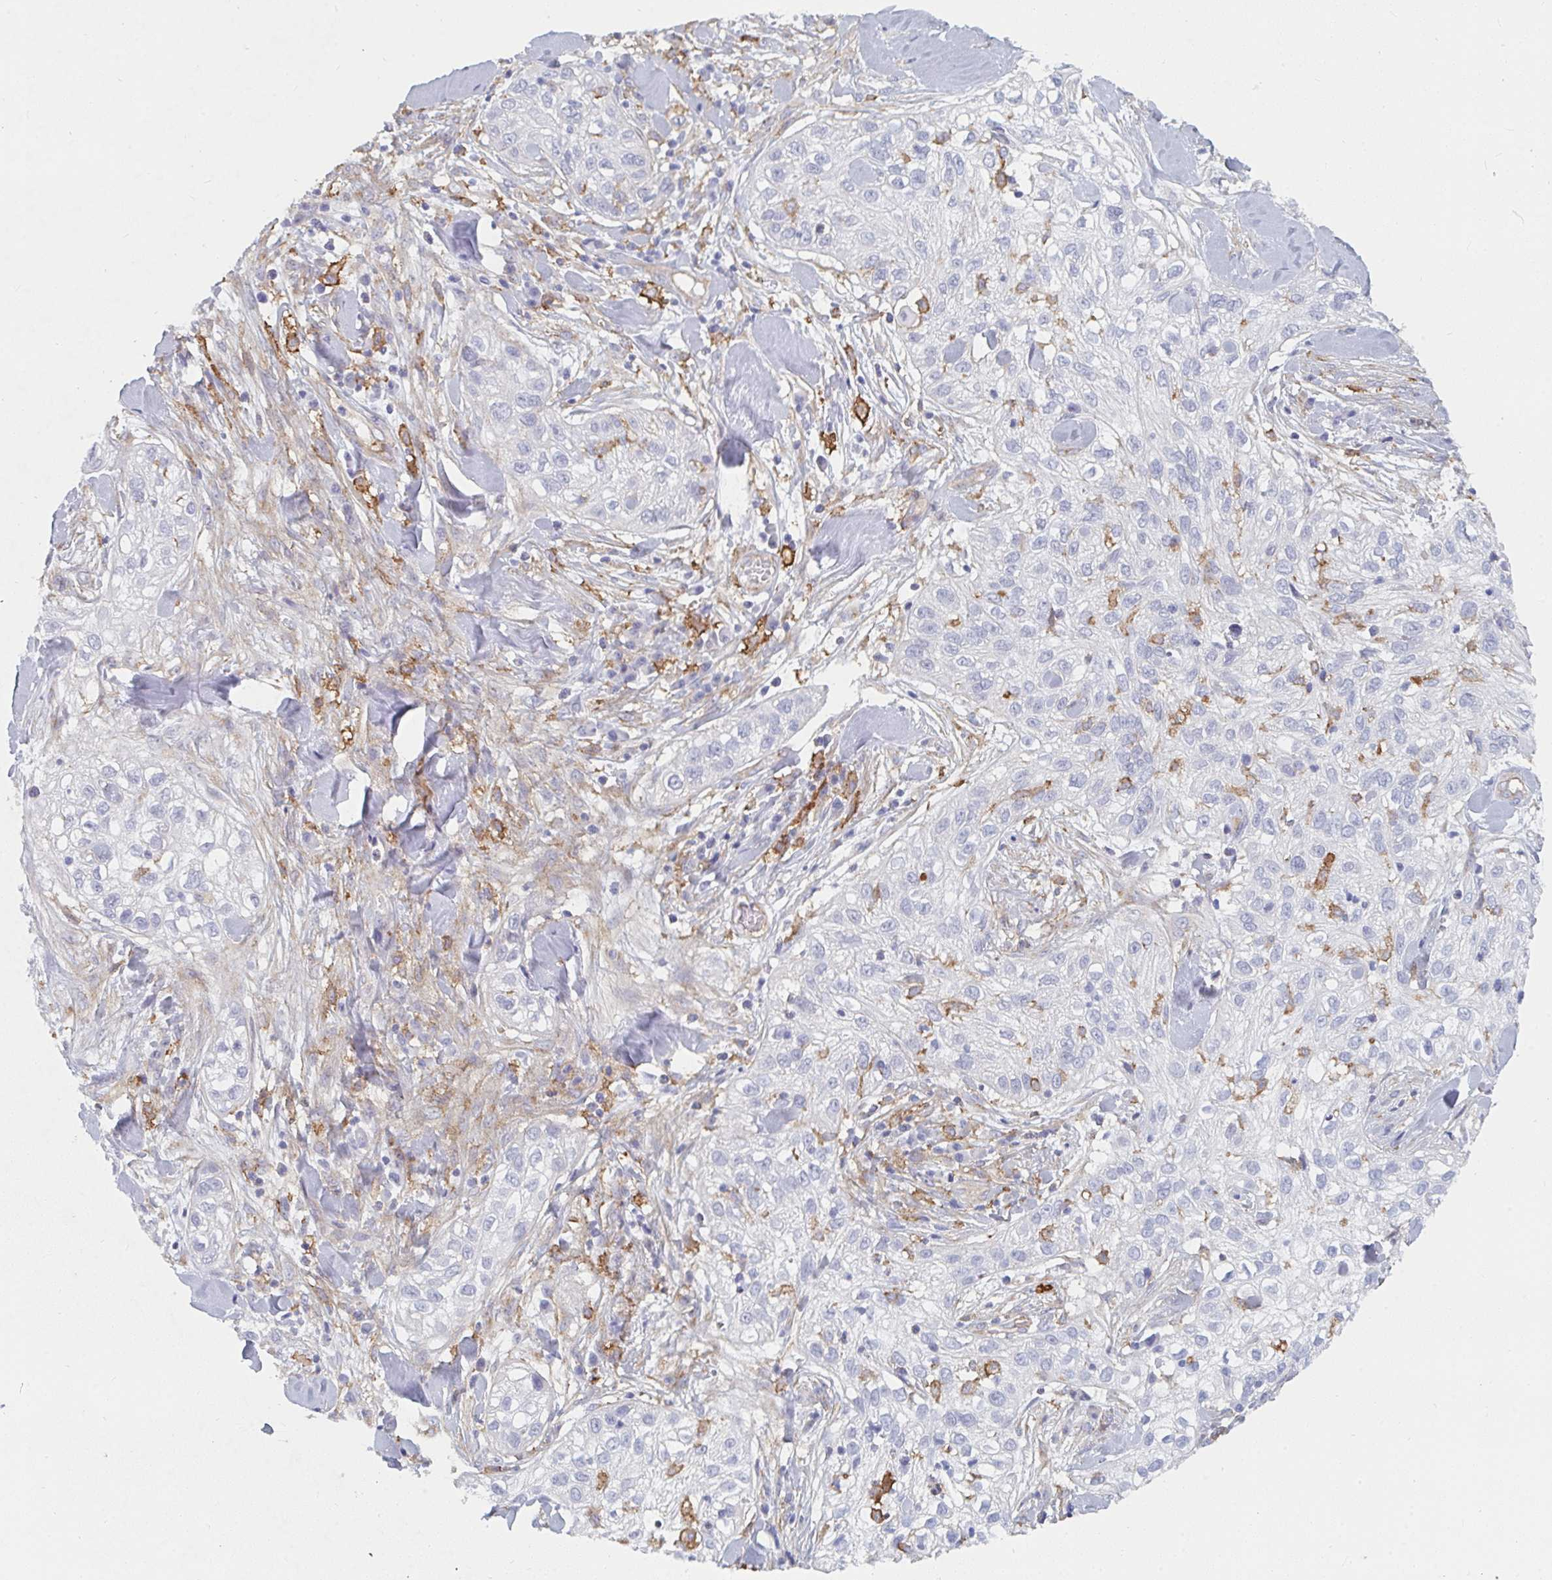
{"staining": {"intensity": "moderate", "quantity": "<25%", "location": "cytoplasmic/membranous"}, "tissue": "skin cancer", "cell_type": "Tumor cells", "image_type": "cancer", "snomed": [{"axis": "morphology", "description": "Squamous cell carcinoma, NOS"}, {"axis": "topography", "description": "Skin"}], "caption": "DAB (3,3'-diaminobenzidine) immunohistochemical staining of human skin squamous cell carcinoma reveals moderate cytoplasmic/membranous protein staining in approximately <25% of tumor cells.", "gene": "DAB2", "patient": {"sex": "male", "age": 82}}